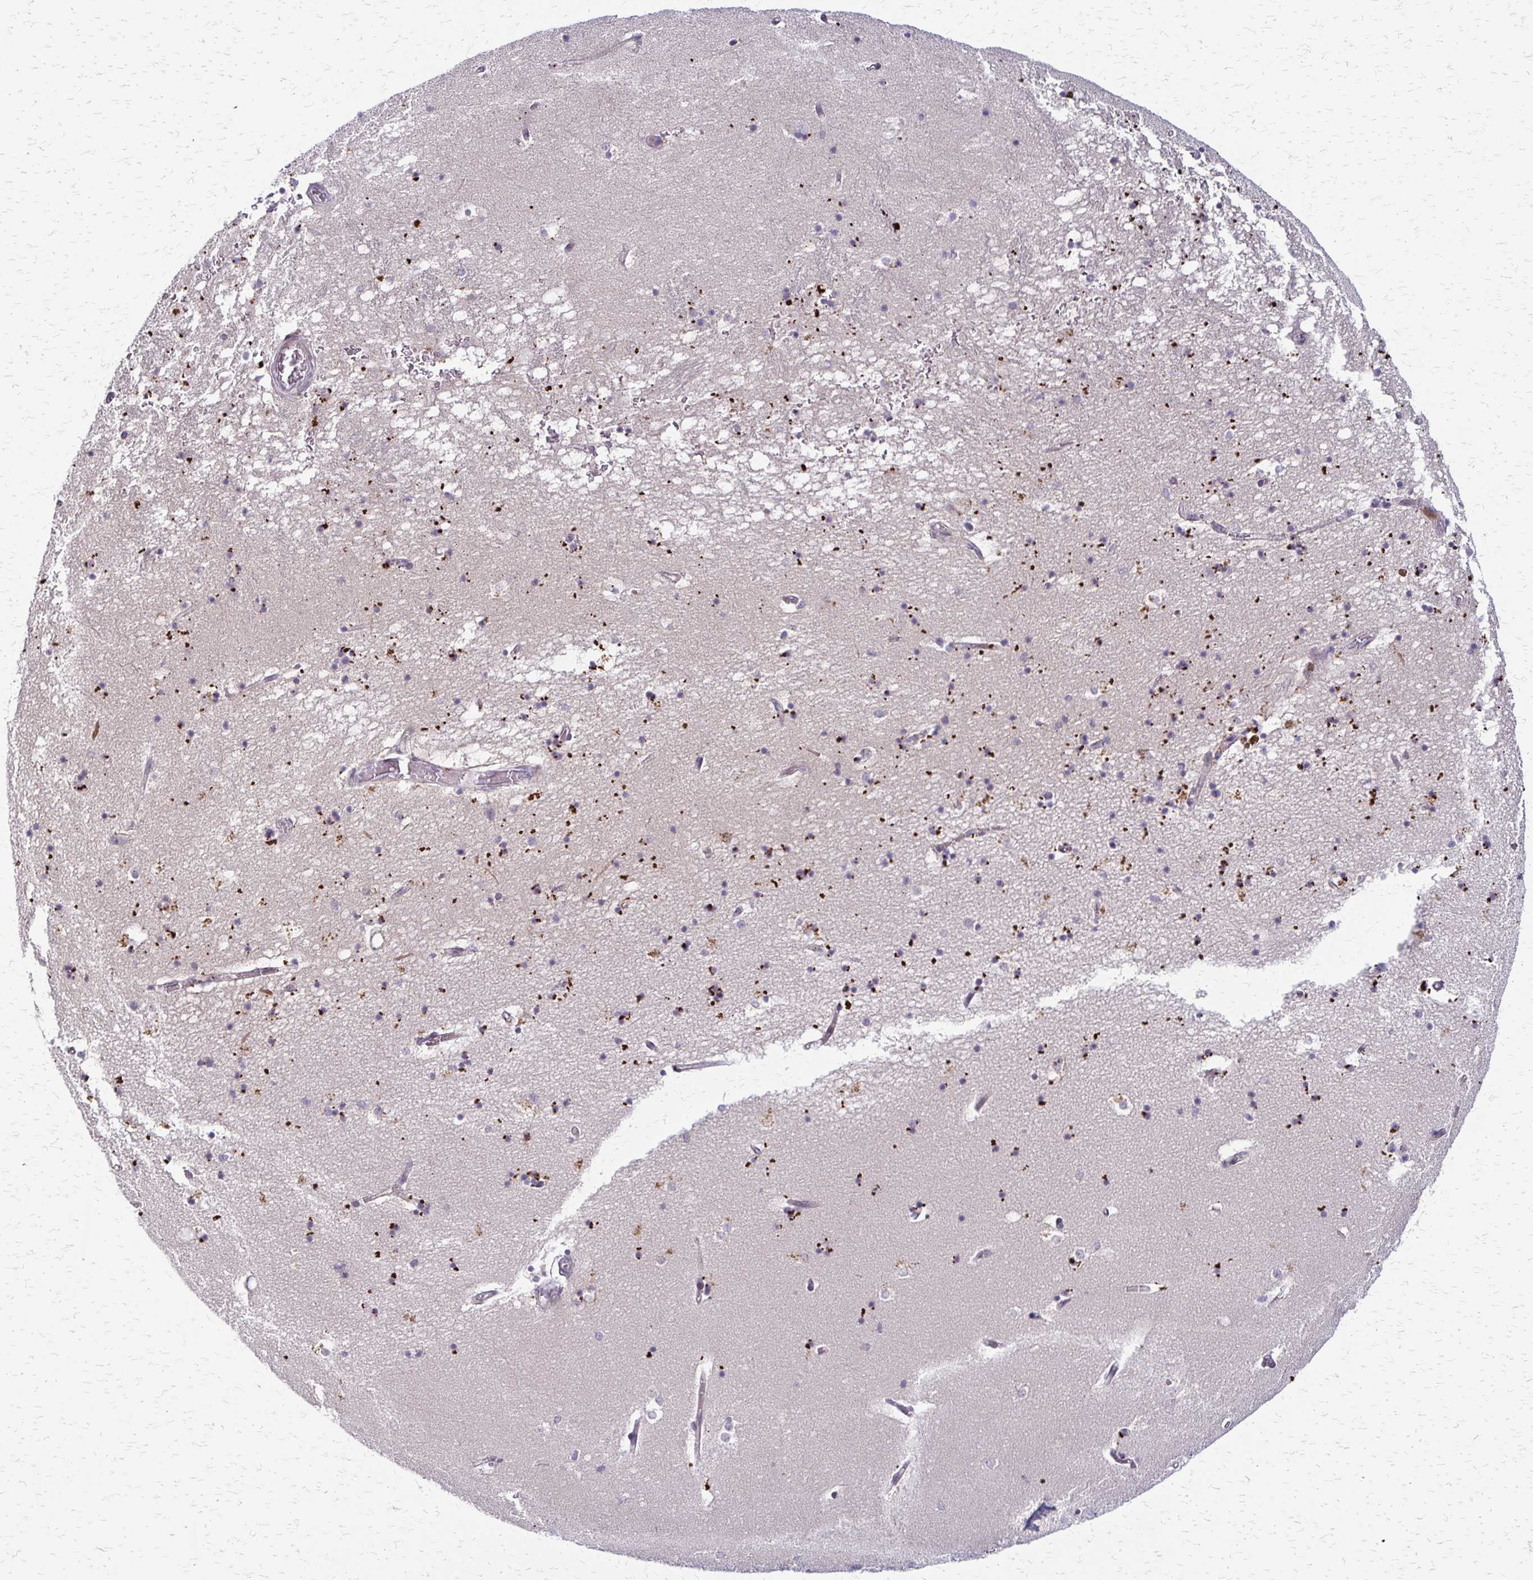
{"staining": {"intensity": "negative", "quantity": "none", "location": "none"}, "tissue": "hippocampus", "cell_type": "Glial cells", "image_type": "normal", "snomed": [{"axis": "morphology", "description": "Normal tissue, NOS"}, {"axis": "topography", "description": "Hippocampus"}], "caption": "Immunohistochemistry (IHC) of normal human hippocampus displays no positivity in glial cells.", "gene": "TRIR", "patient": {"sex": "male", "age": 58}}